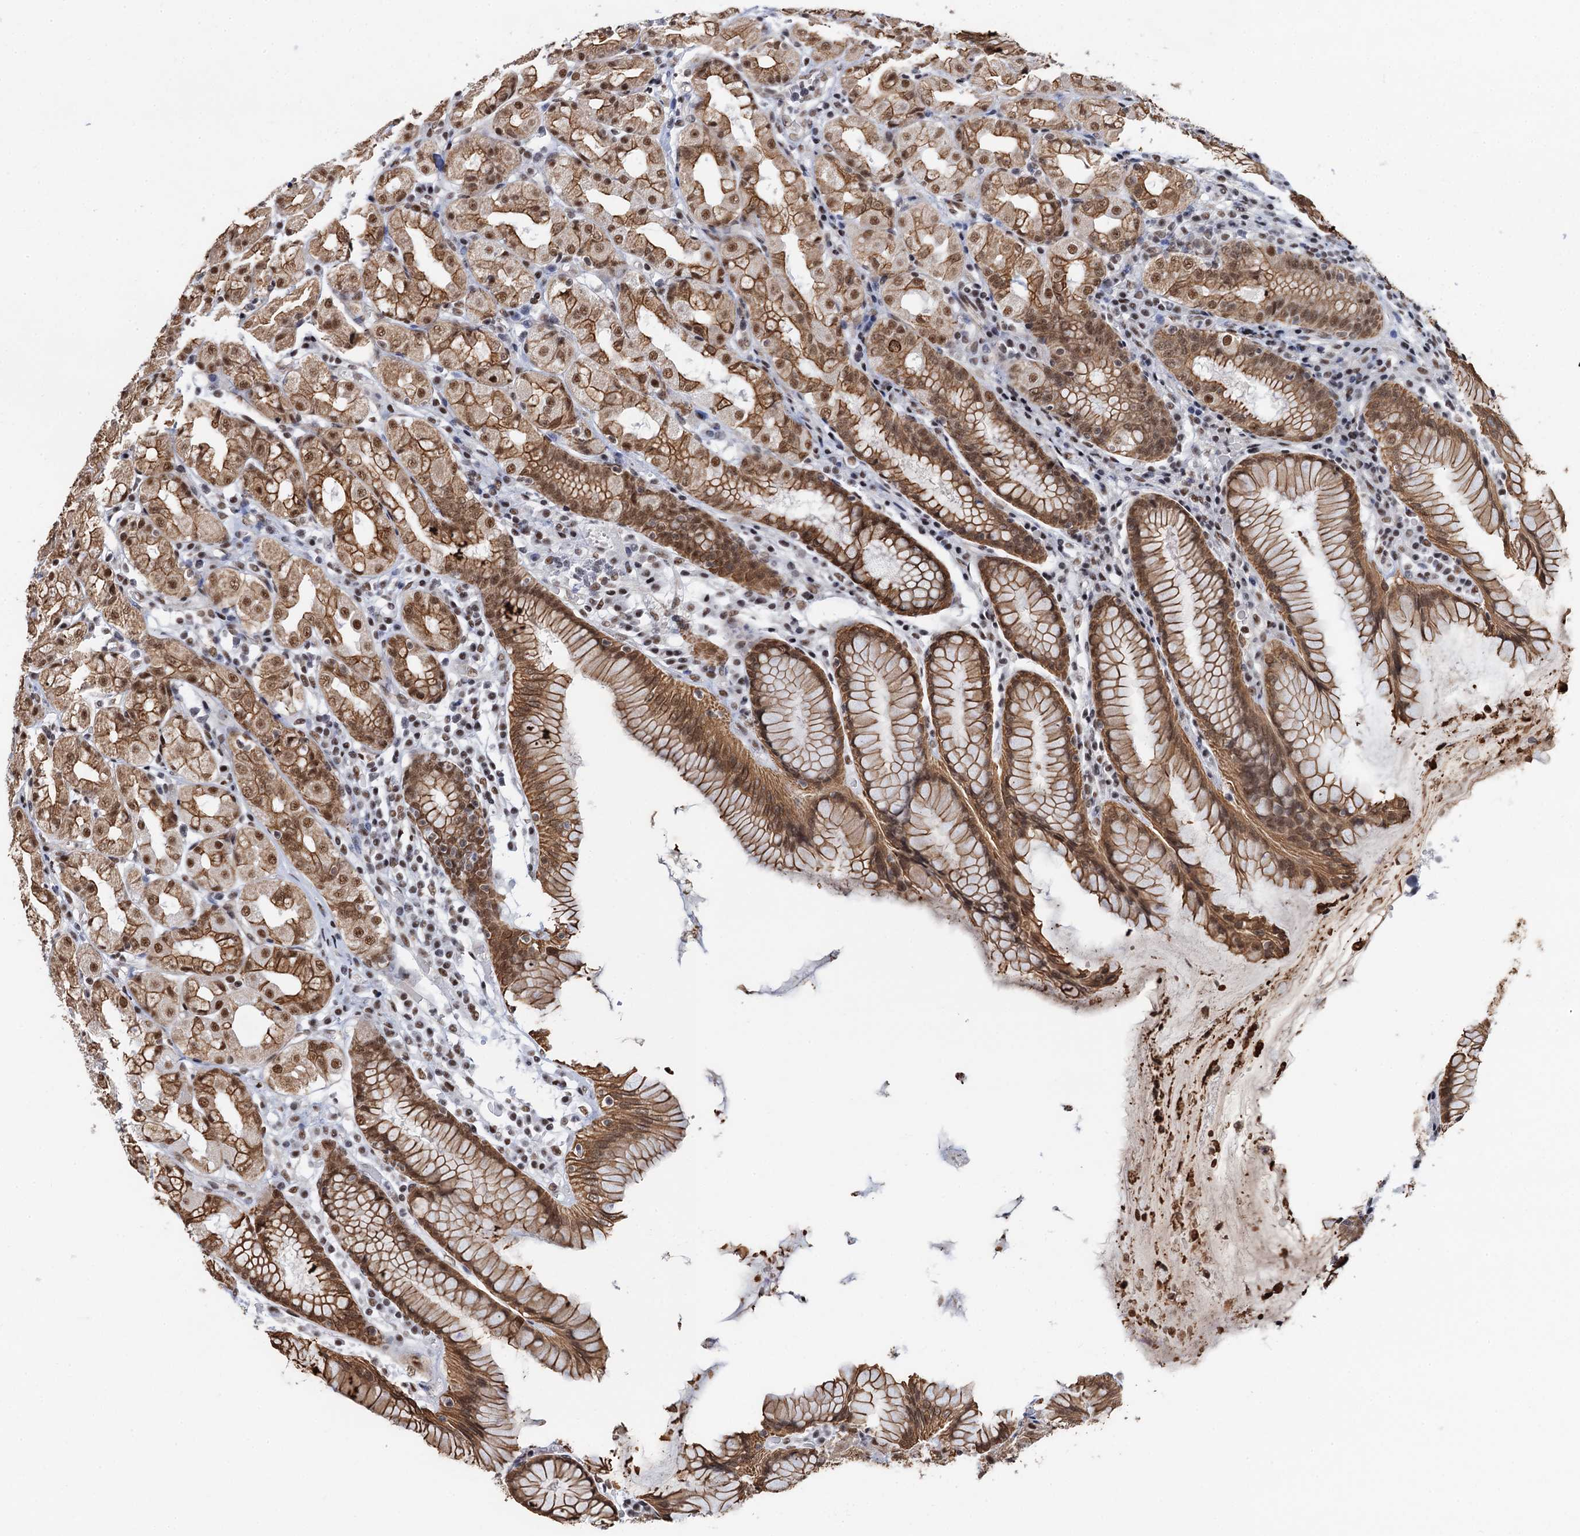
{"staining": {"intensity": "moderate", "quantity": ">75%", "location": "cytoplasmic/membranous,nuclear"}, "tissue": "stomach", "cell_type": "Glandular cells", "image_type": "normal", "snomed": [{"axis": "morphology", "description": "Normal tissue, NOS"}, {"axis": "topography", "description": "Stomach, lower"}], "caption": "Normal stomach reveals moderate cytoplasmic/membranous,nuclear positivity in approximately >75% of glandular cells (brown staining indicates protein expression, while blue staining denotes nuclei)..", "gene": "ZNF609", "patient": {"sex": "female", "age": 56}}